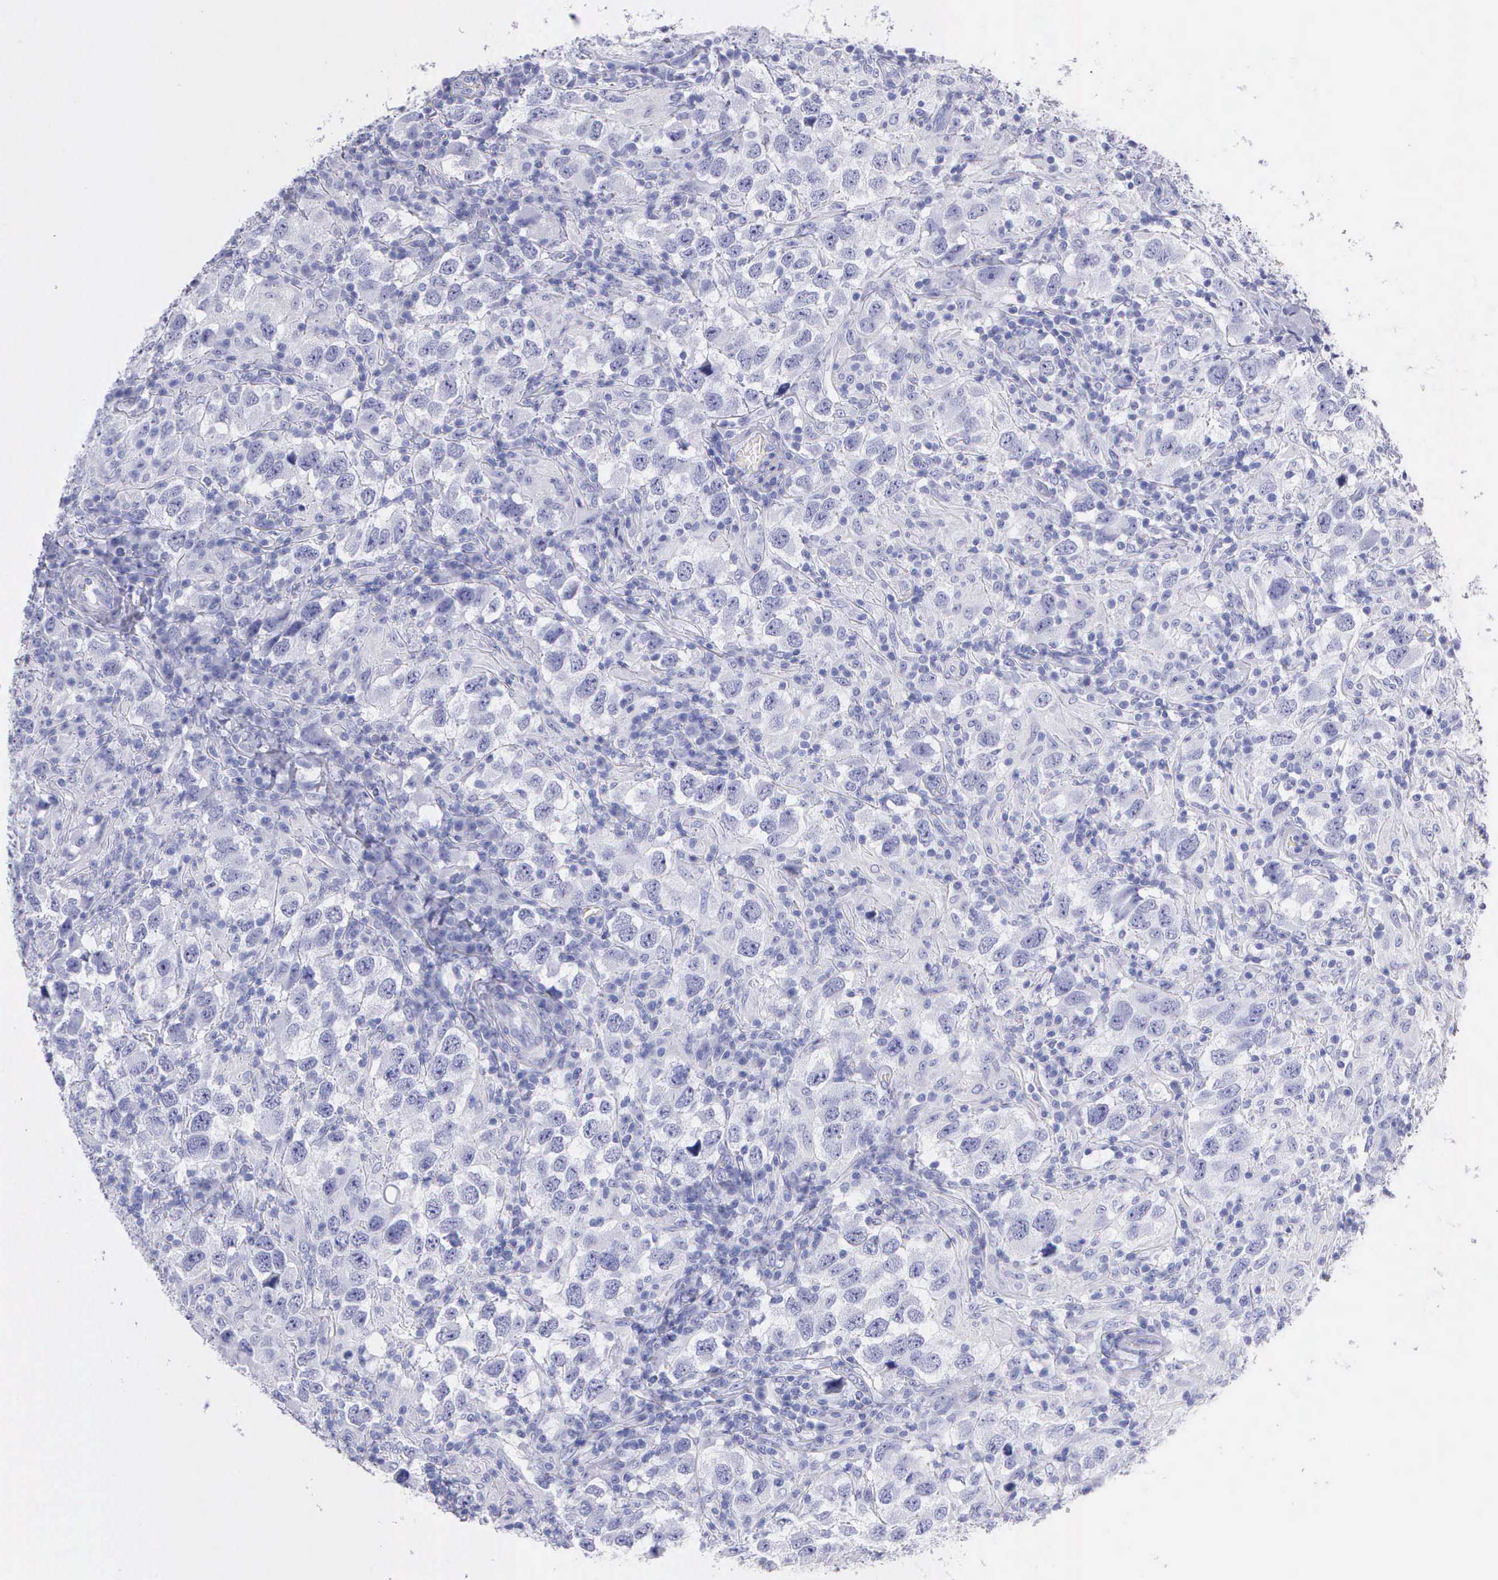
{"staining": {"intensity": "negative", "quantity": "none", "location": "none"}, "tissue": "testis cancer", "cell_type": "Tumor cells", "image_type": "cancer", "snomed": [{"axis": "morphology", "description": "Carcinoma, Embryonal, NOS"}, {"axis": "topography", "description": "Testis"}], "caption": "Immunohistochemistry histopathology image of neoplastic tissue: testis cancer stained with DAB reveals no significant protein positivity in tumor cells.", "gene": "KLK3", "patient": {"sex": "male", "age": 21}}